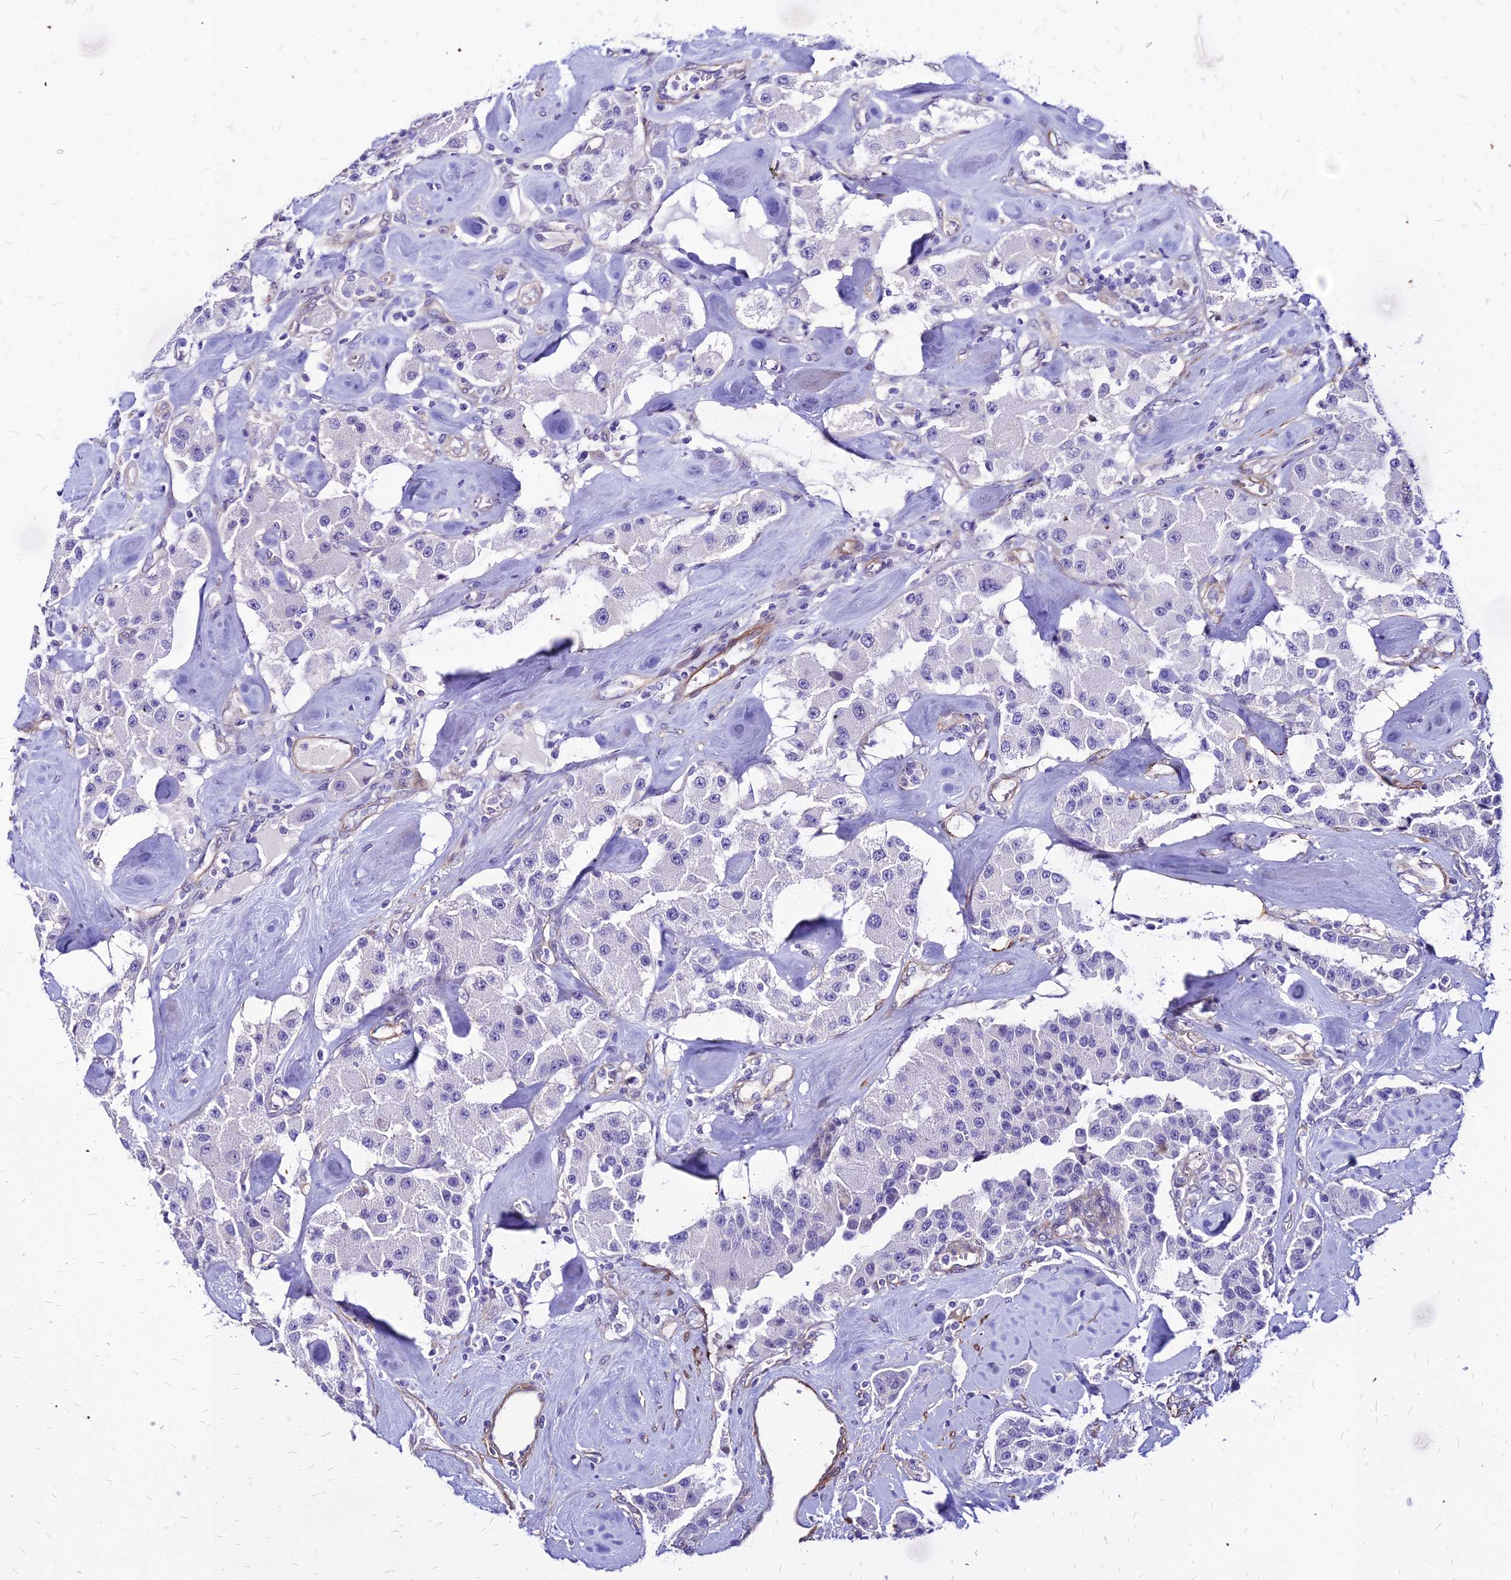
{"staining": {"intensity": "negative", "quantity": "none", "location": "none"}, "tissue": "carcinoid", "cell_type": "Tumor cells", "image_type": "cancer", "snomed": [{"axis": "morphology", "description": "Carcinoid, malignant, NOS"}, {"axis": "topography", "description": "Pancreas"}], "caption": "Micrograph shows no significant protein positivity in tumor cells of carcinoid.", "gene": "YEATS2", "patient": {"sex": "male", "age": 41}}